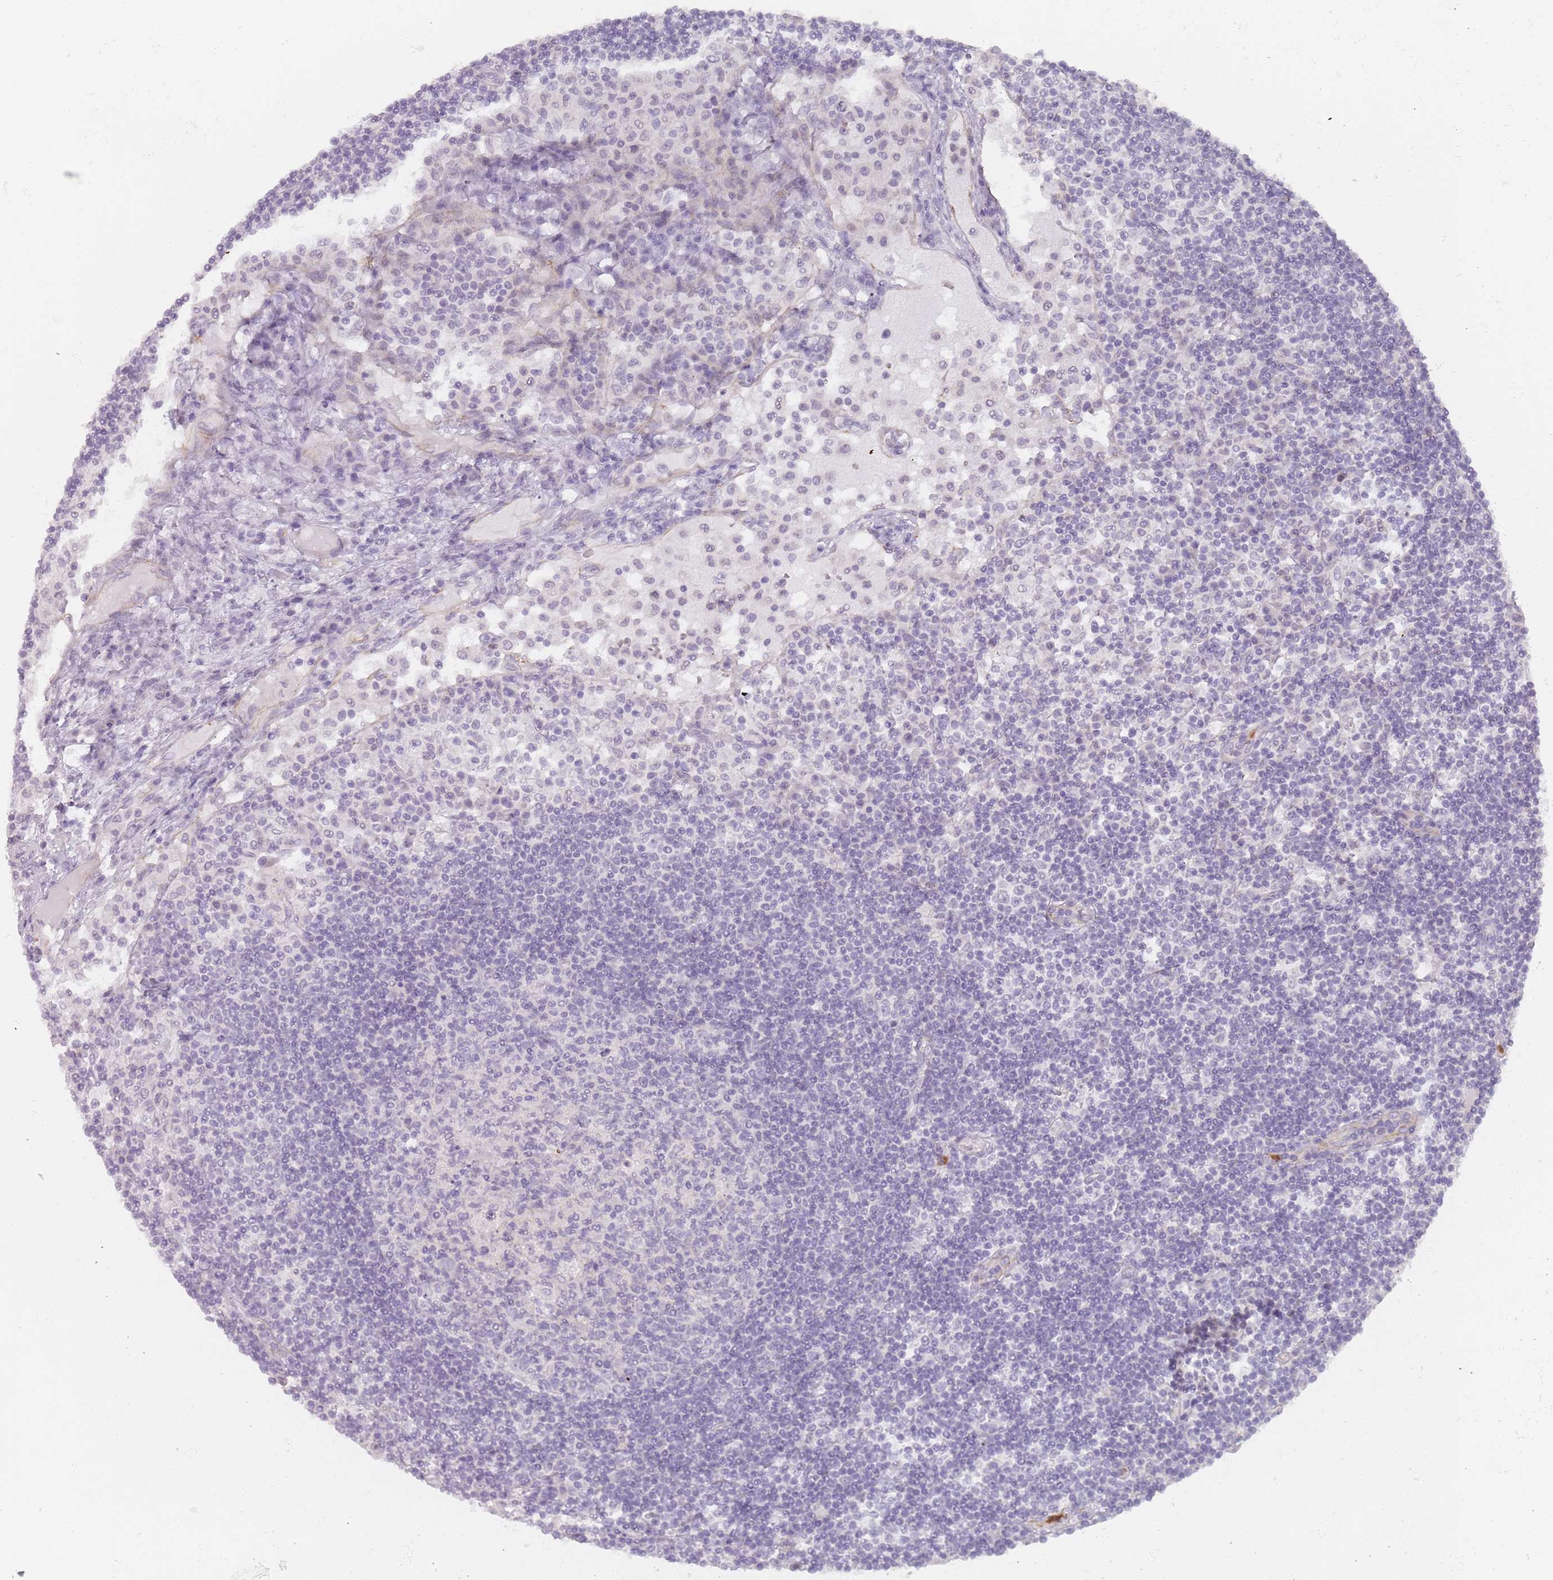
{"staining": {"intensity": "negative", "quantity": "none", "location": "none"}, "tissue": "lymph node", "cell_type": "Germinal center cells", "image_type": "normal", "snomed": [{"axis": "morphology", "description": "Normal tissue, NOS"}, {"axis": "topography", "description": "Lymph node"}], "caption": "Immunohistochemical staining of normal lymph node reveals no significant expression in germinal center cells.", "gene": "ZNF584", "patient": {"sex": "female", "age": 53}}